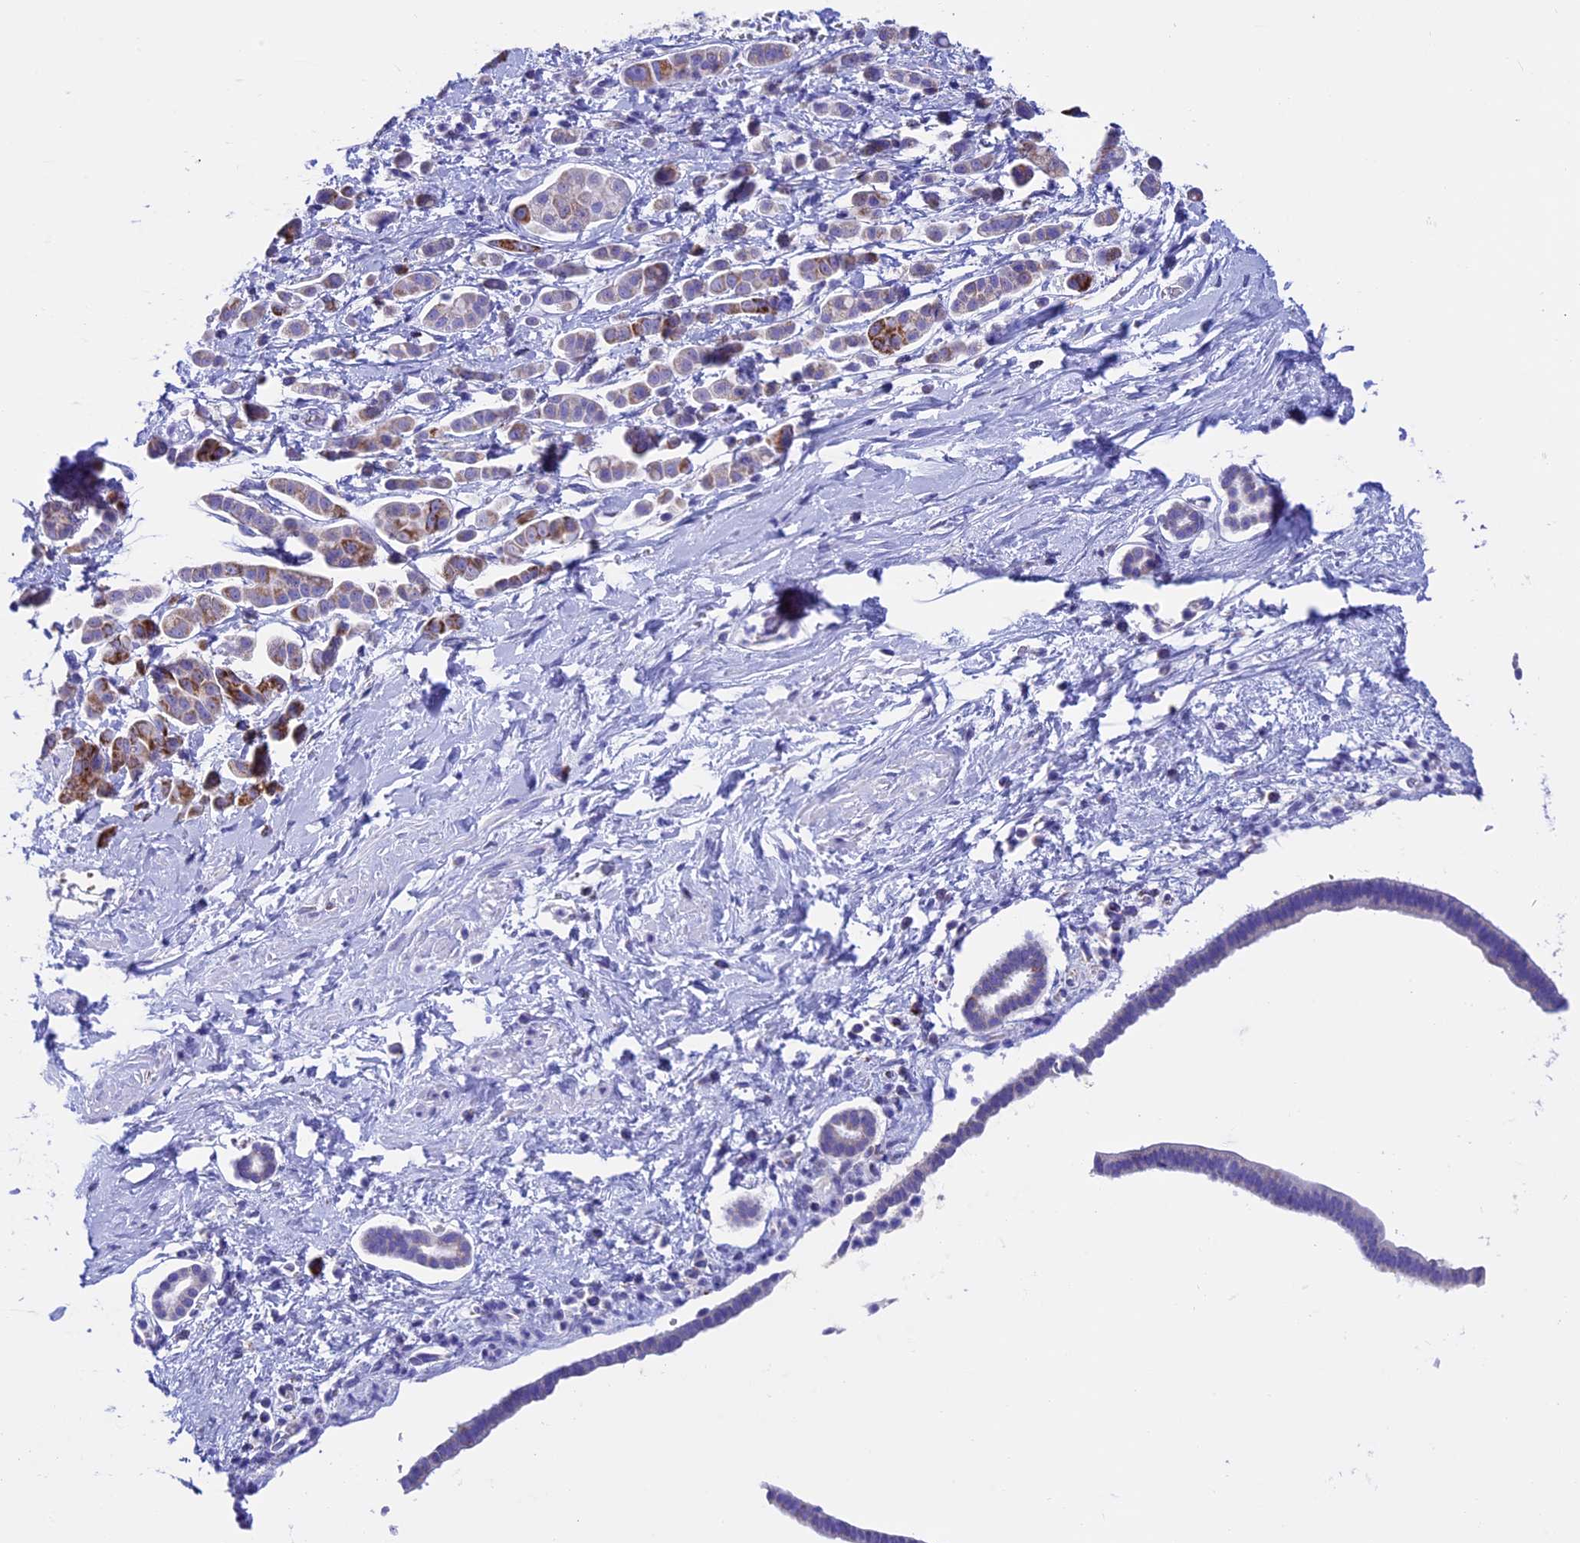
{"staining": {"intensity": "strong", "quantity": "<25%", "location": "cytoplasmic/membranous"}, "tissue": "pancreatic cancer", "cell_type": "Tumor cells", "image_type": "cancer", "snomed": [{"axis": "morphology", "description": "Normal tissue, NOS"}, {"axis": "morphology", "description": "Adenocarcinoma, NOS"}, {"axis": "topography", "description": "Pancreas"}], "caption": "Pancreatic cancer stained with a protein marker shows strong staining in tumor cells.", "gene": "SLC8B1", "patient": {"sex": "female", "age": 64}}